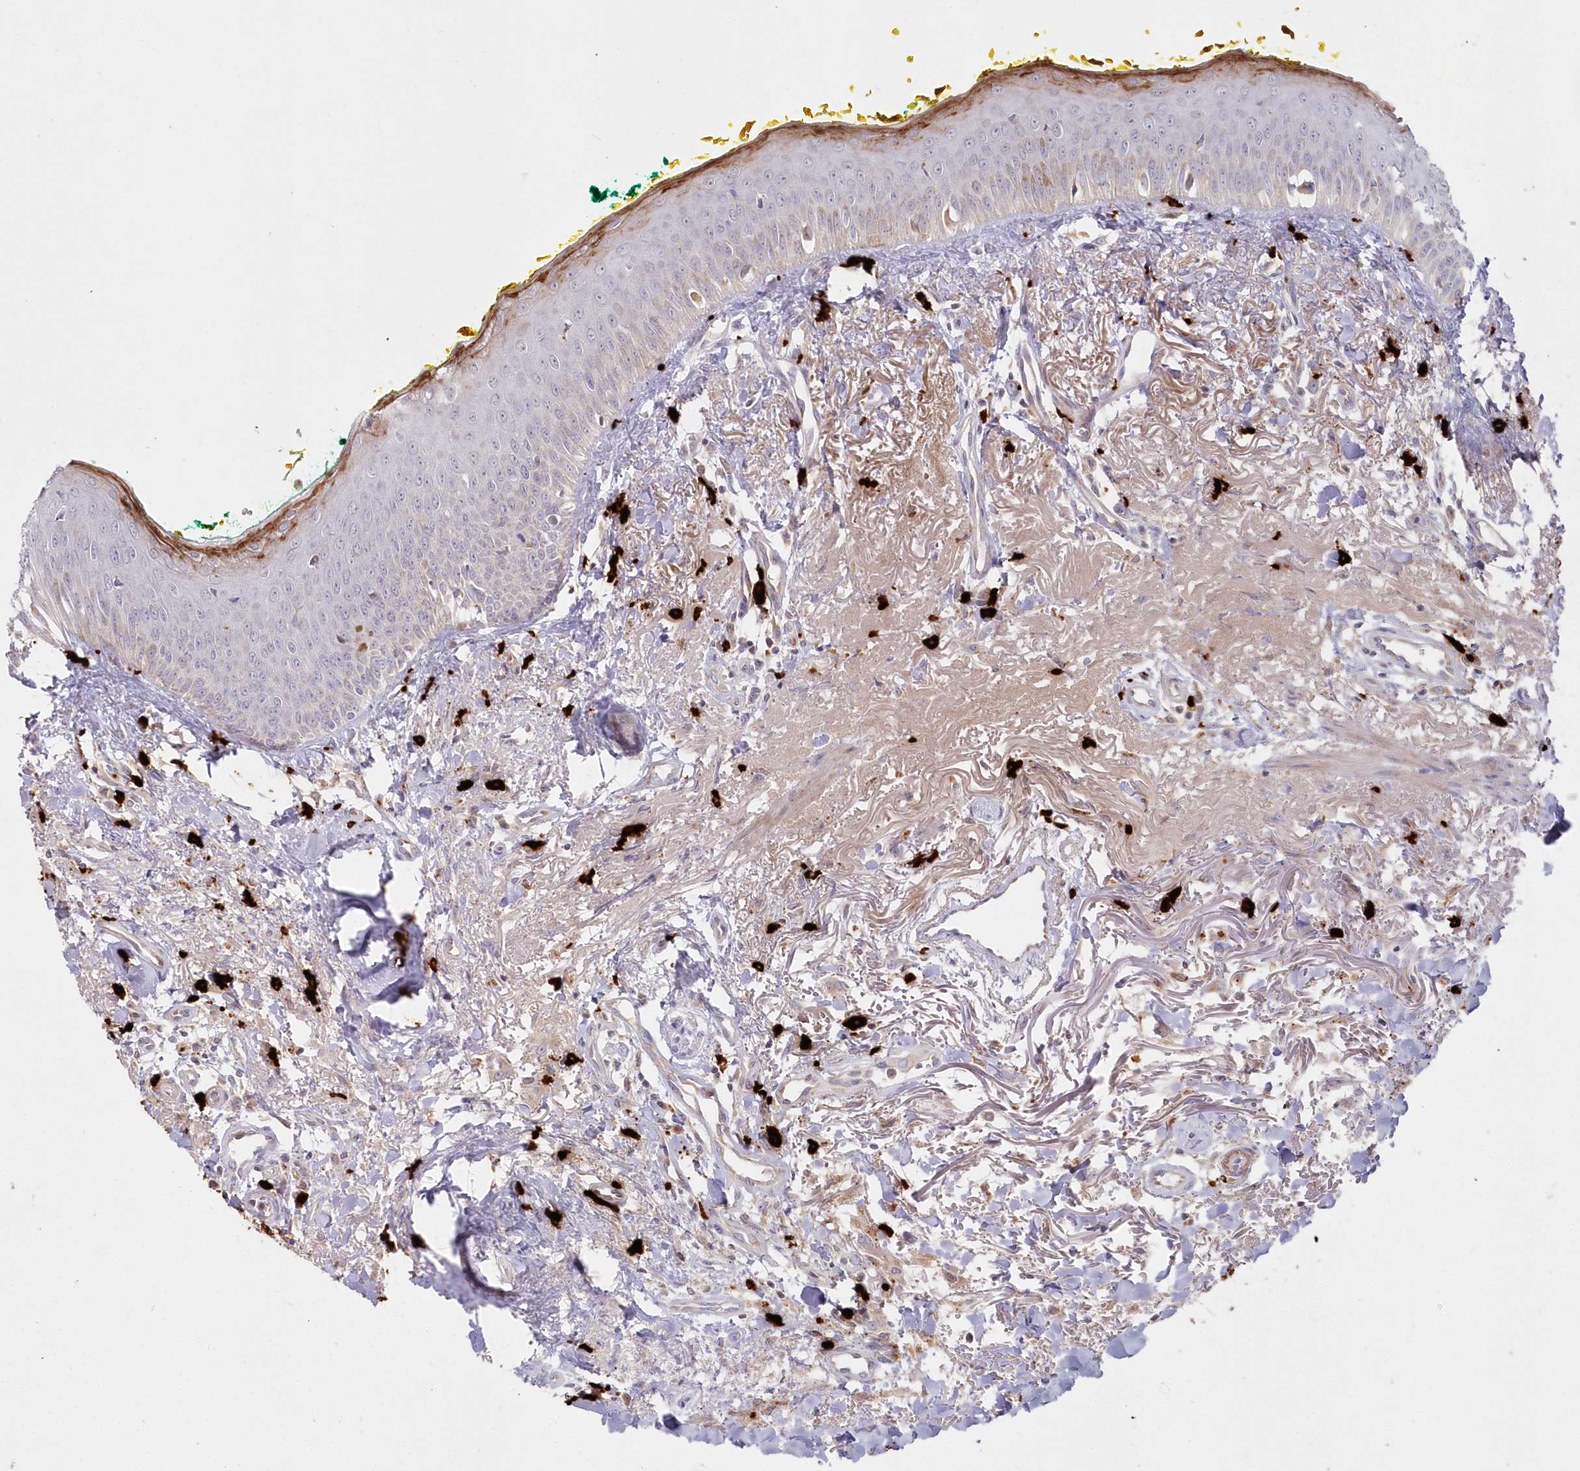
{"staining": {"intensity": "moderate", "quantity": "<25%", "location": "cytoplasmic/membranous"}, "tissue": "oral mucosa", "cell_type": "Squamous epithelial cells", "image_type": "normal", "snomed": [{"axis": "morphology", "description": "Normal tissue, NOS"}, {"axis": "topography", "description": "Oral tissue"}], "caption": "This histopathology image shows immunohistochemistry staining of unremarkable human oral mucosa, with low moderate cytoplasmic/membranous expression in about <25% of squamous epithelial cells.", "gene": "ARSB", "patient": {"sex": "female", "age": 70}}